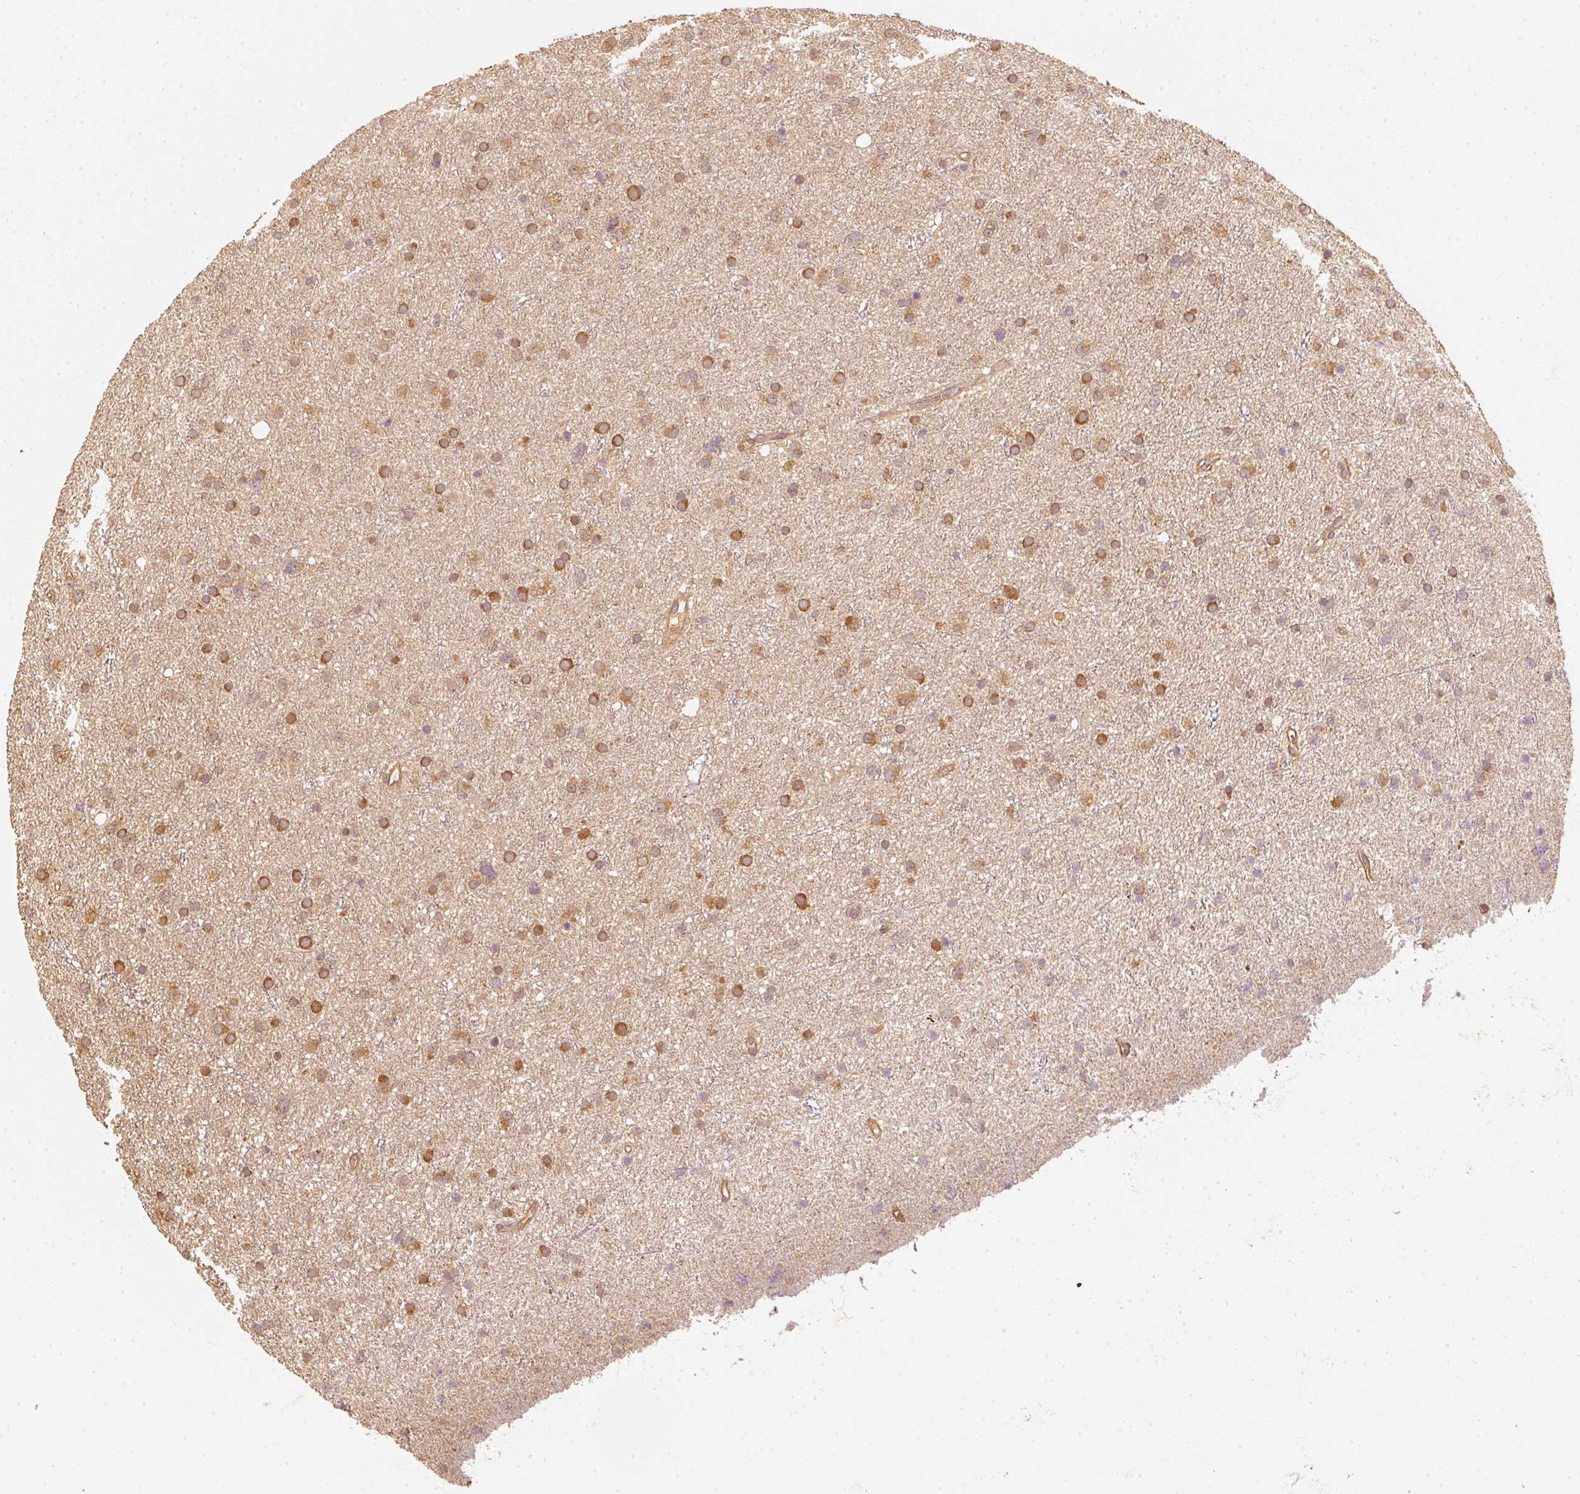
{"staining": {"intensity": "moderate", "quantity": ">75%", "location": "cytoplasmic/membranous"}, "tissue": "glioma", "cell_type": "Tumor cells", "image_type": "cancer", "snomed": [{"axis": "morphology", "description": "Glioma, malignant, Low grade"}, {"axis": "topography", "description": "Cerebral cortex"}], "caption": "A histopathology image of malignant glioma (low-grade) stained for a protein displays moderate cytoplasmic/membranous brown staining in tumor cells.", "gene": "STAU1", "patient": {"sex": "female", "age": 39}}